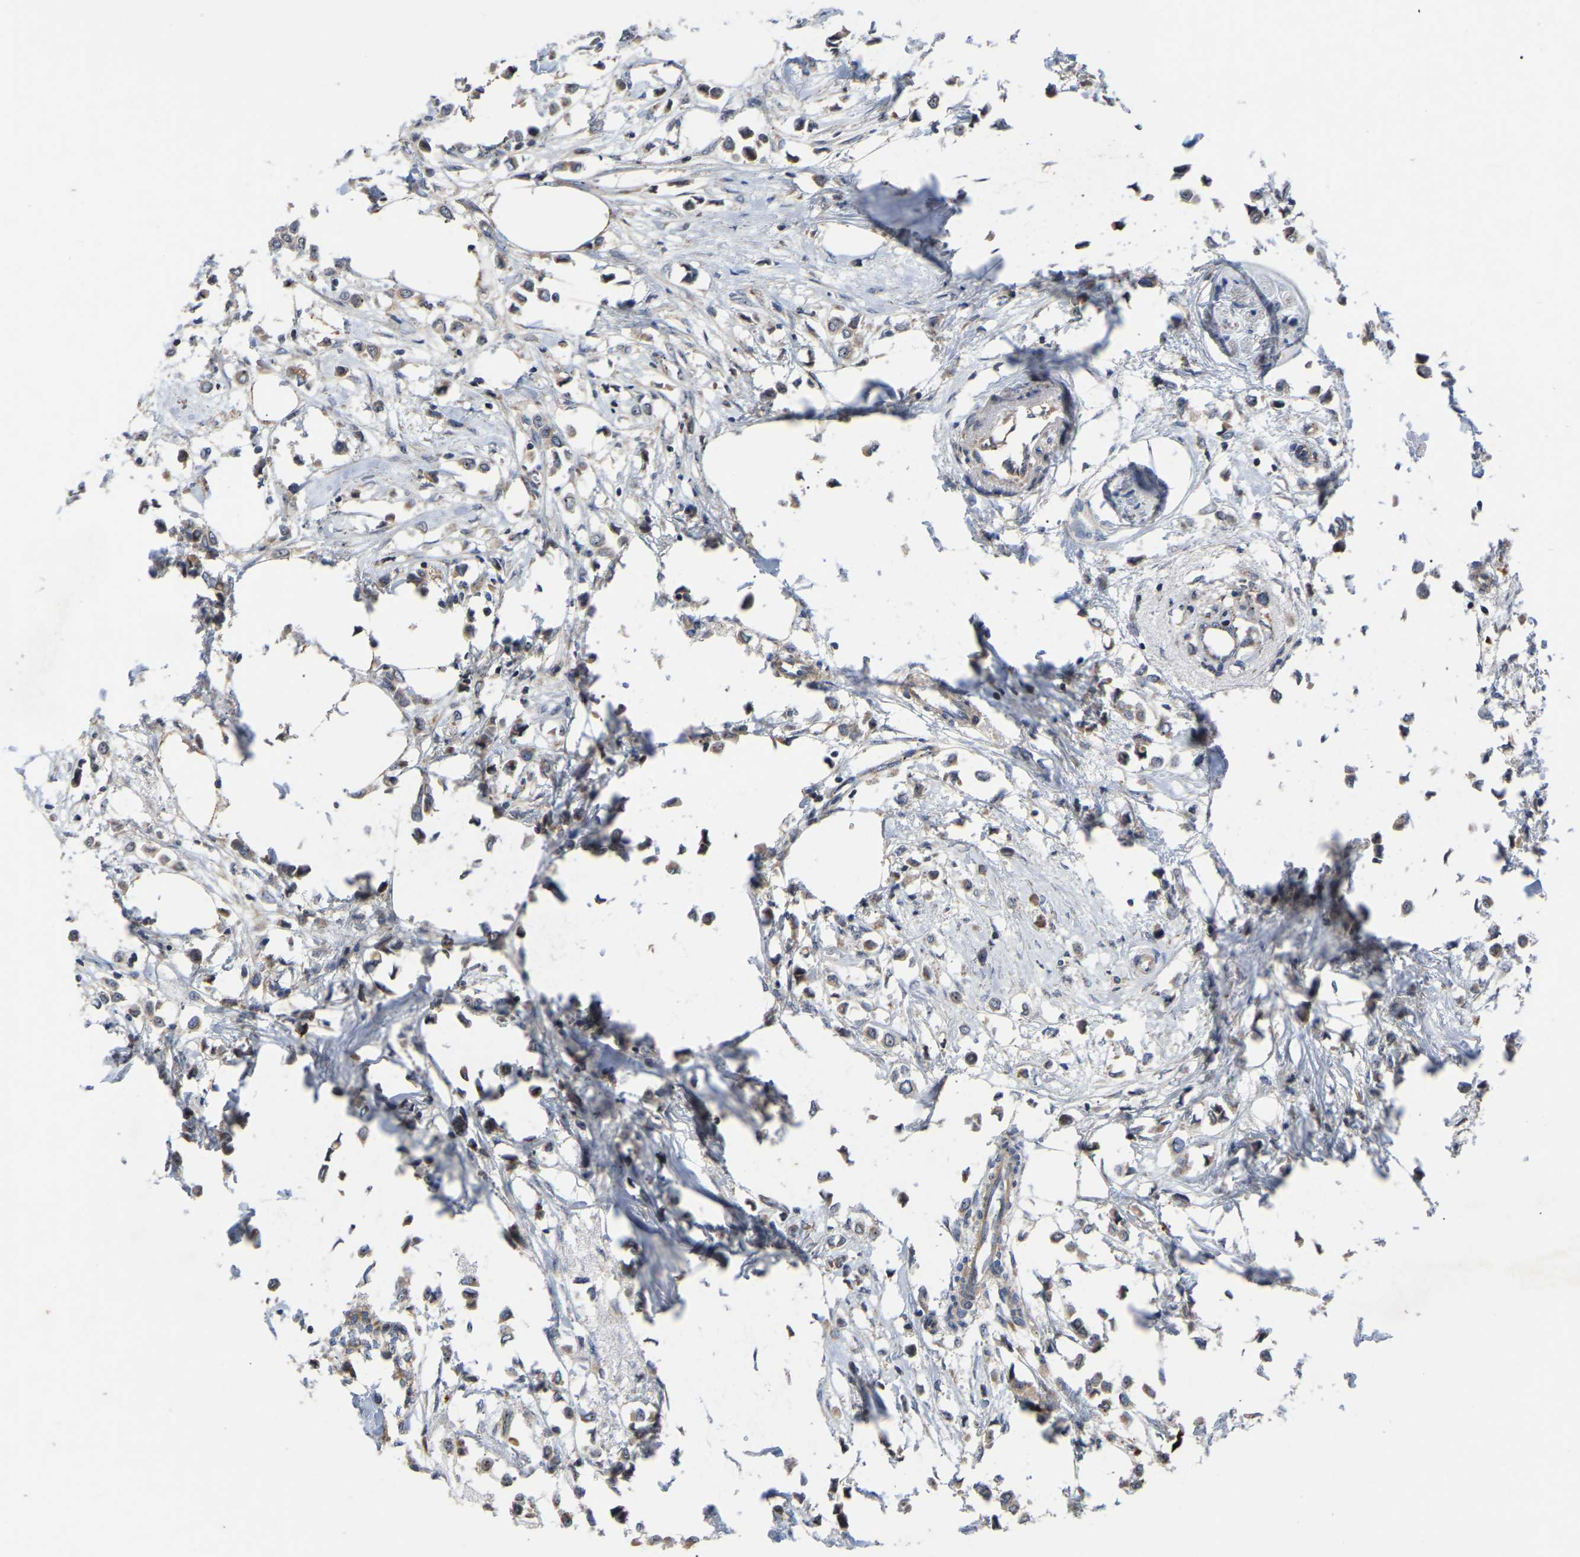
{"staining": {"intensity": "weak", "quantity": ">75%", "location": "cytoplasmic/membranous"}, "tissue": "breast cancer", "cell_type": "Tumor cells", "image_type": "cancer", "snomed": [{"axis": "morphology", "description": "Lobular carcinoma"}, {"axis": "topography", "description": "Breast"}], "caption": "Tumor cells show low levels of weak cytoplasmic/membranous expression in about >75% of cells in human breast cancer.", "gene": "NOP53", "patient": {"sex": "female", "age": 51}}